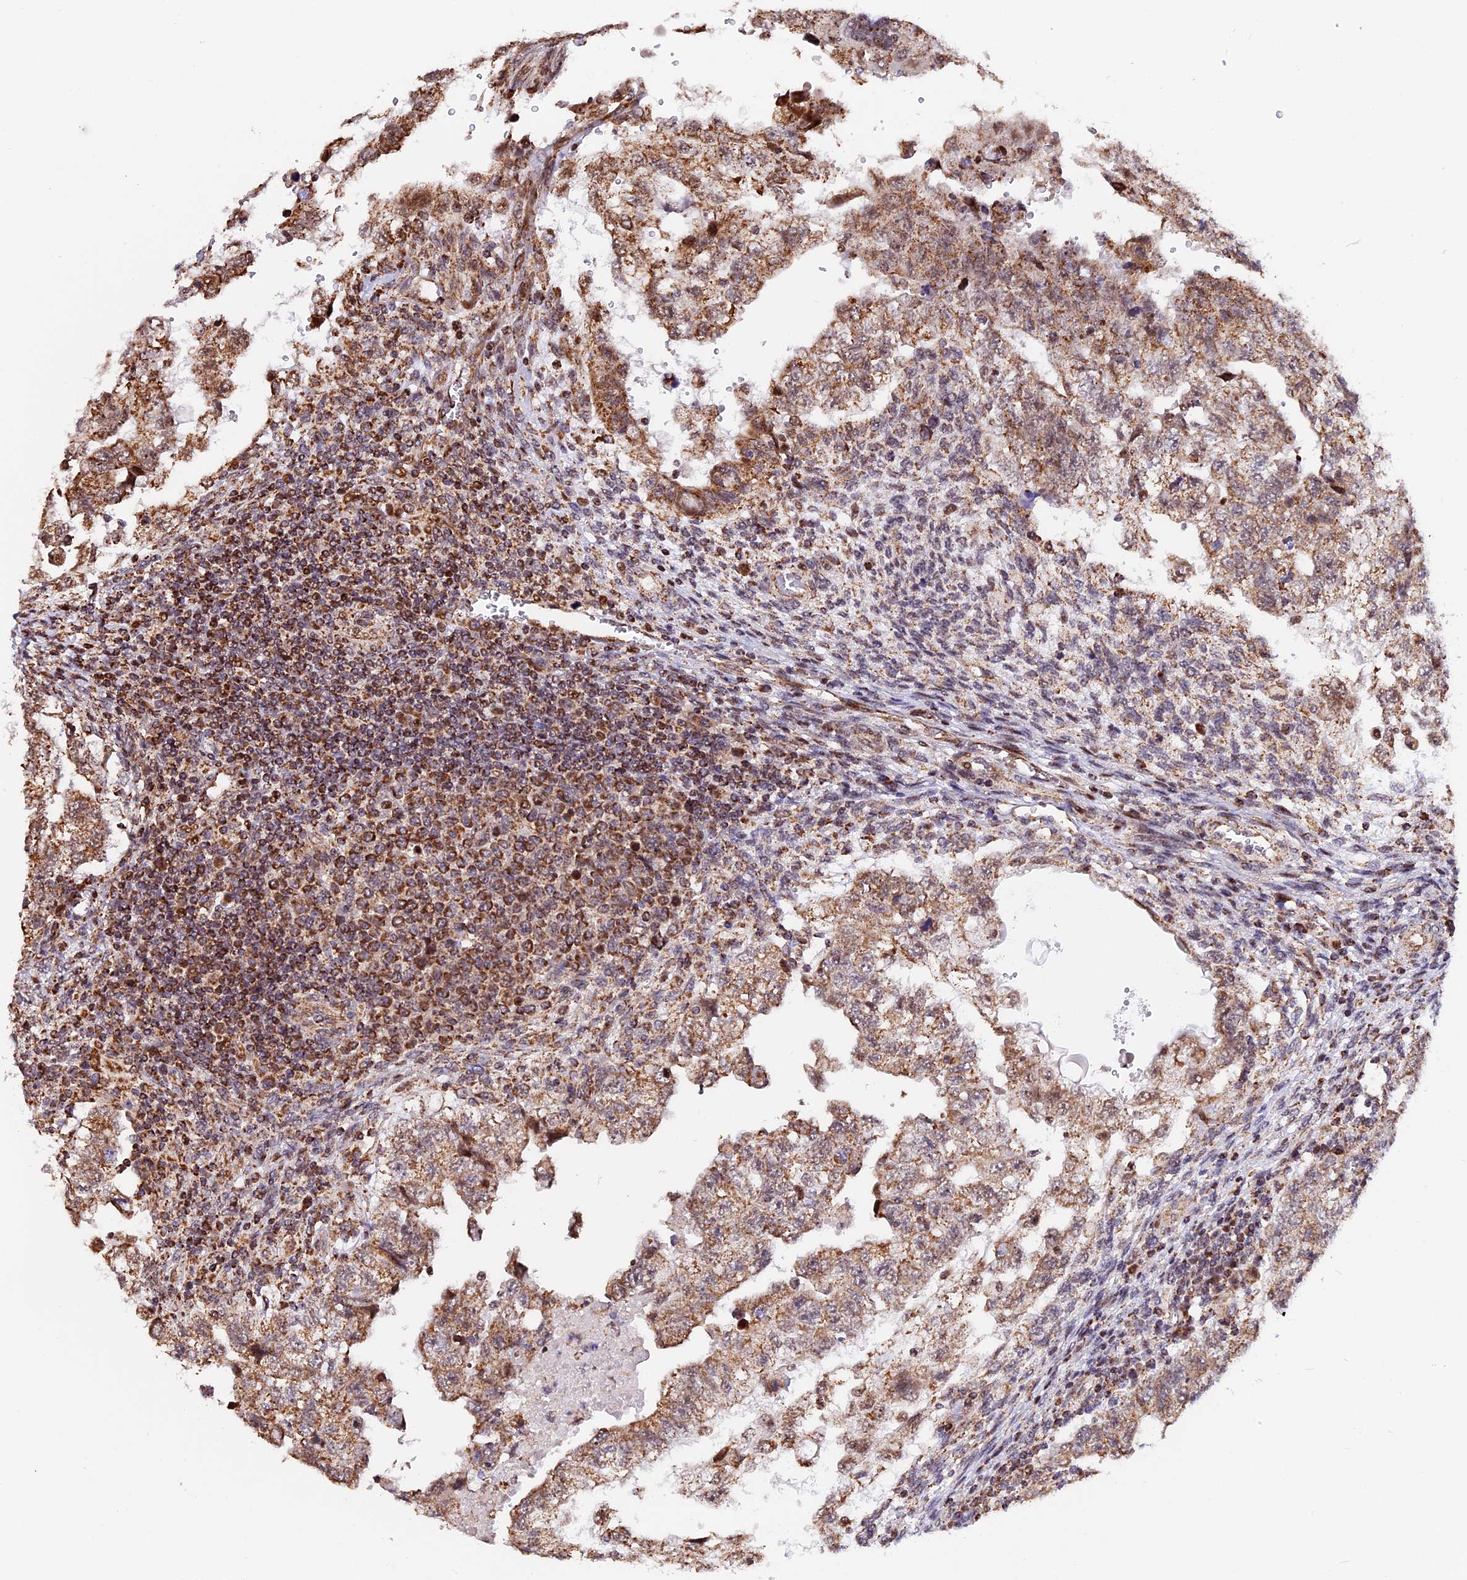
{"staining": {"intensity": "moderate", "quantity": ">75%", "location": "cytoplasmic/membranous"}, "tissue": "testis cancer", "cell_type": "Tumor cells", "image_type": "cancer", "snomed": [{"axis": "morphology", "description": "Carcinoma, Embryonal, NOS"}, {"axis": "topography", "description": "Testis"}], "caption": "Testis embryonal carcinoma stained with a protein marker shows moderate staining in tumor cells.", "gene": "FAM174C", "patient": {"sex": "male", "age": 36}}